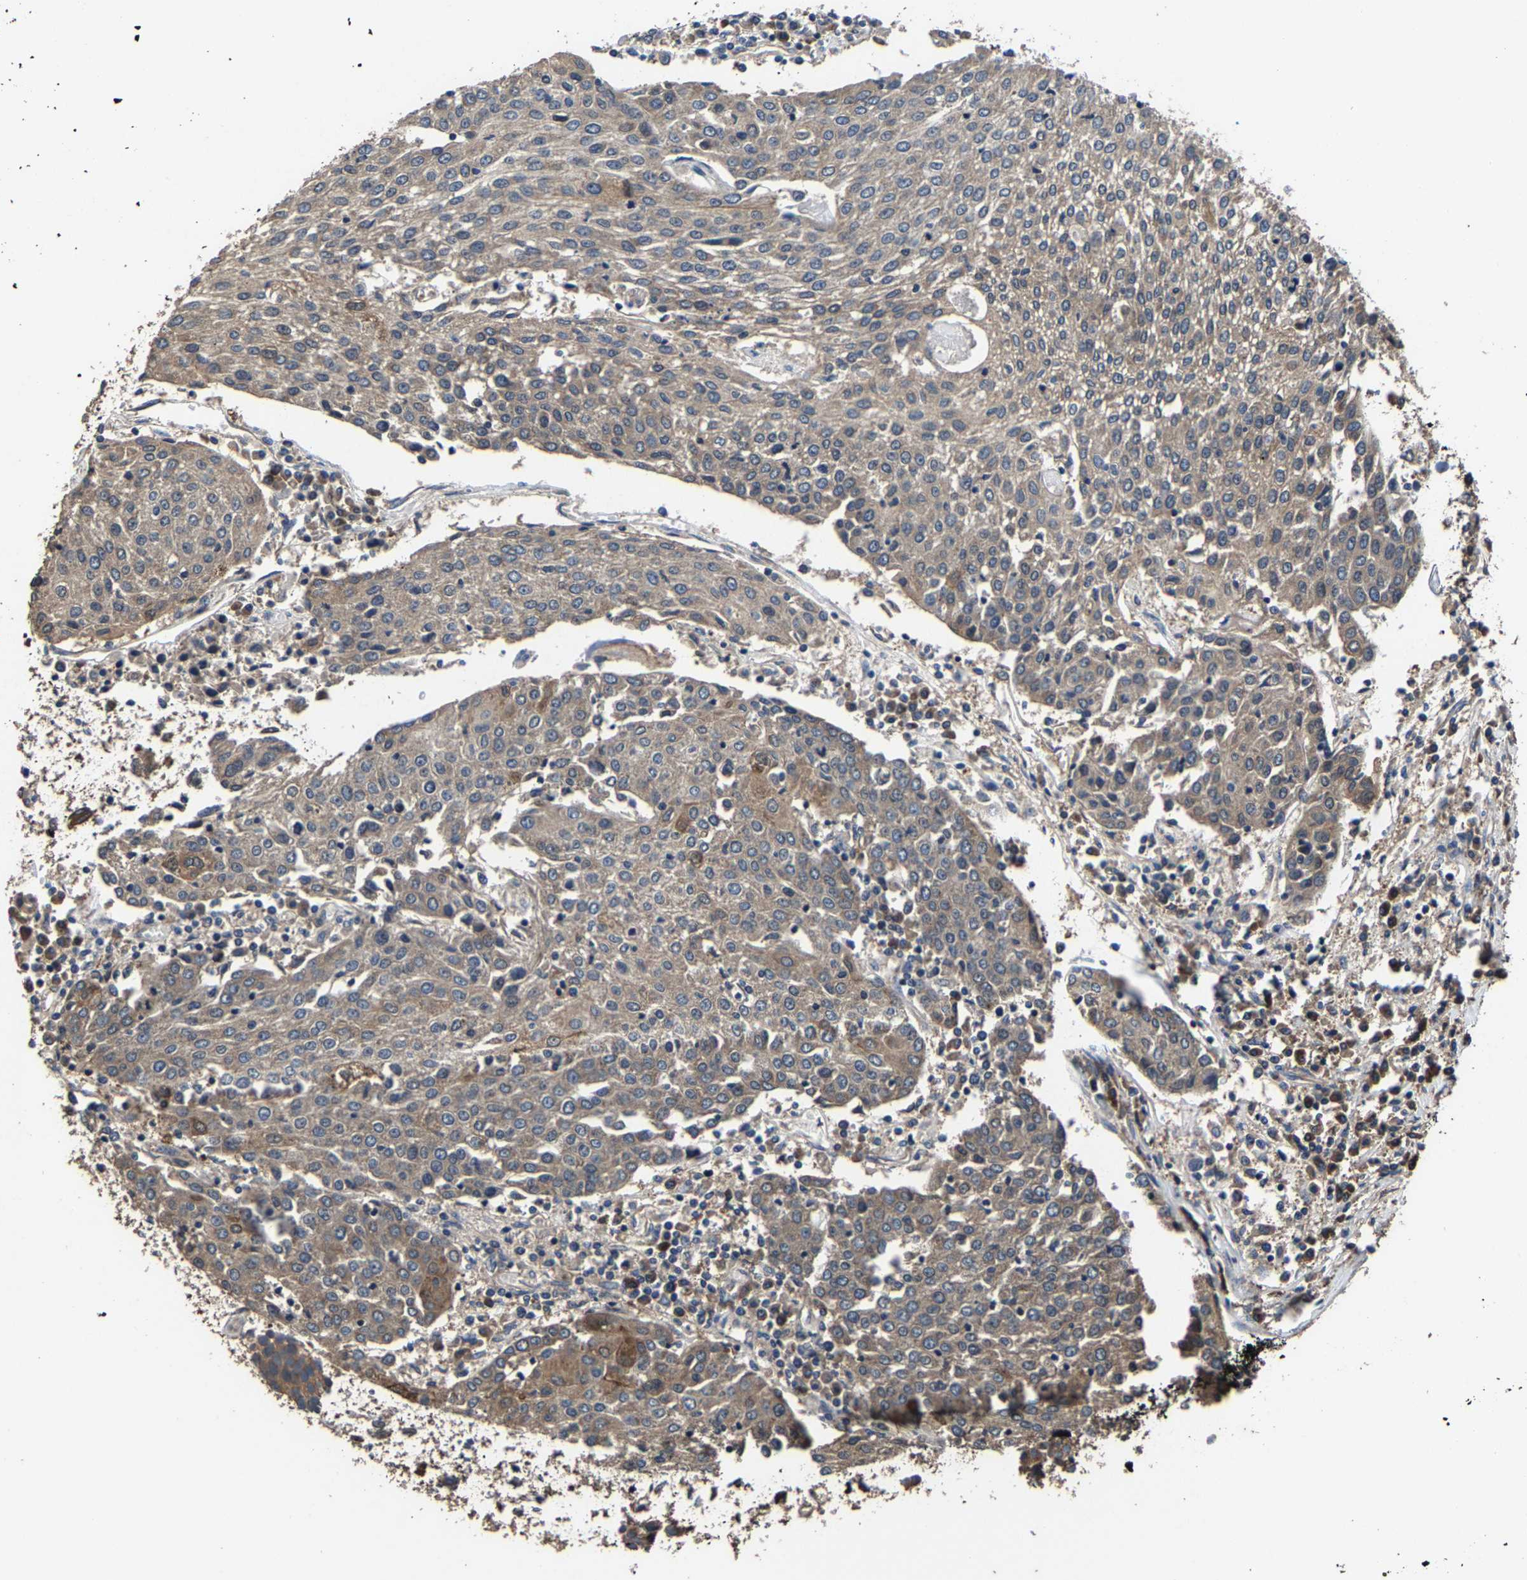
{"staining": {"intensity": "moderate", "quantity": ">75%", "location": "cytoplasmic/membranous"}, "tissue": "urothelial cancer", "cell_type": "Tumor cells", "image_type": "cancer", "snomed": [{"axis": "morphology", "description": "Urothelial carcinoma, High grade"}, {"axis": "topography", "description": "Urinary bladder"}], "caption": "This image demonstrates immunohistochemistry (IHC) staining of urothelial carcinoma (high-grade), with medium moderate cytoplasmic/membranous positivity in approximately >75% of tumor cells.", "gene": "EBAG9", "patient": {"sex": "female", "age": 85}}